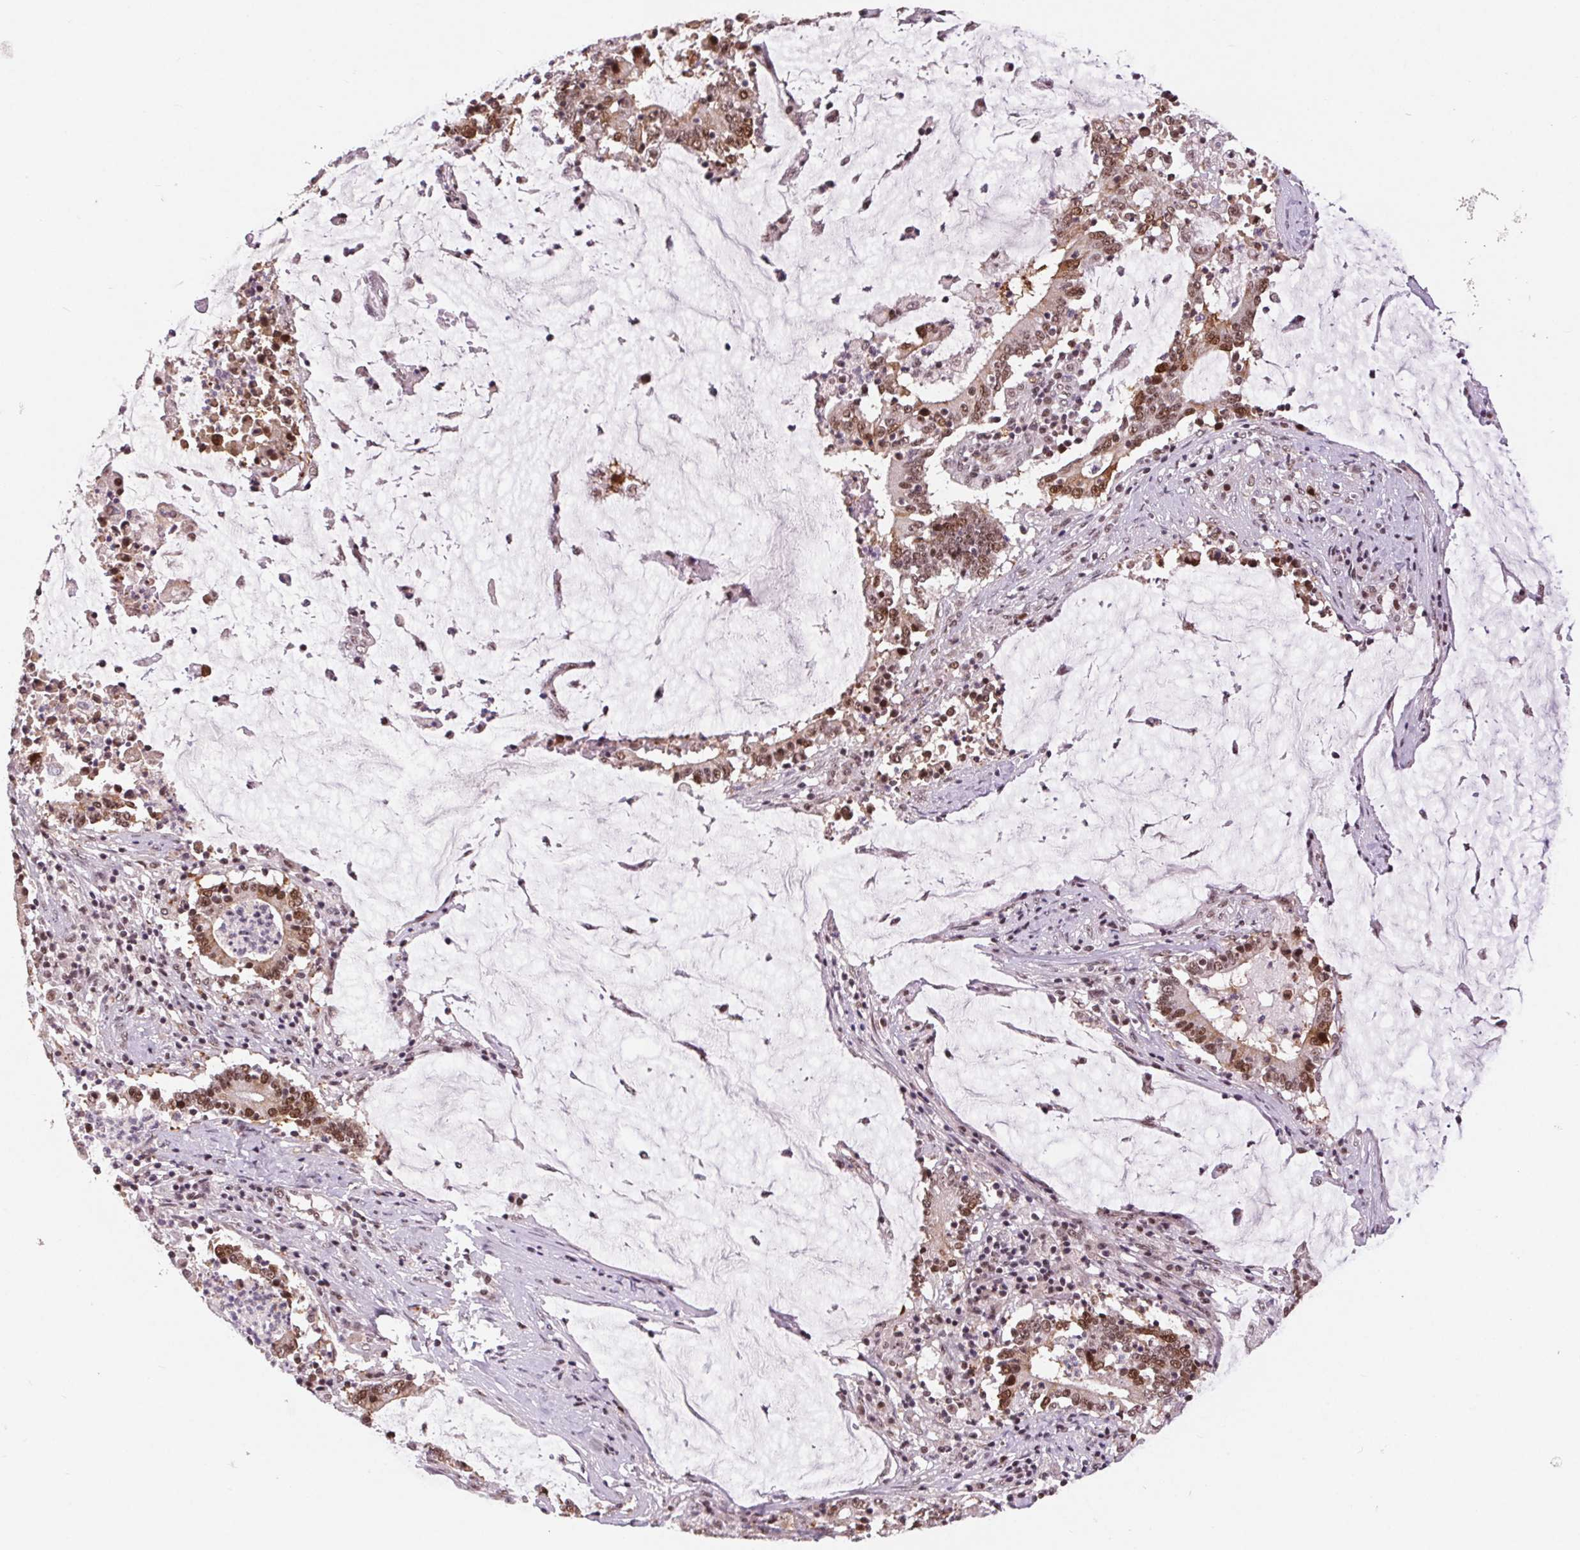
{"staining": {"intensity": "moderate", "quantity": ">75%", "location": "cytoplasmic/membranous,nuclear"}, "tissue": "stomach cancer", "cell_type": "Tumor cells", "image_type": "cancer", "snomed": [{"axis": "morphology", "description": "Adenocarcinoma, NOS"}, {"axis": "topography", "description": "Stomach, upper"}], "caption": "DAB (3,3'-diaminobenzidine) immunohistochemical staining of stomach cancer (adenocarcinoma) exhibits moderate cytoplasmic/membranous and nuclear protein staining in about >75% of tumor cells.", "gene": "CD2BP2", "patient": {"sex": "male", "age": 68}}